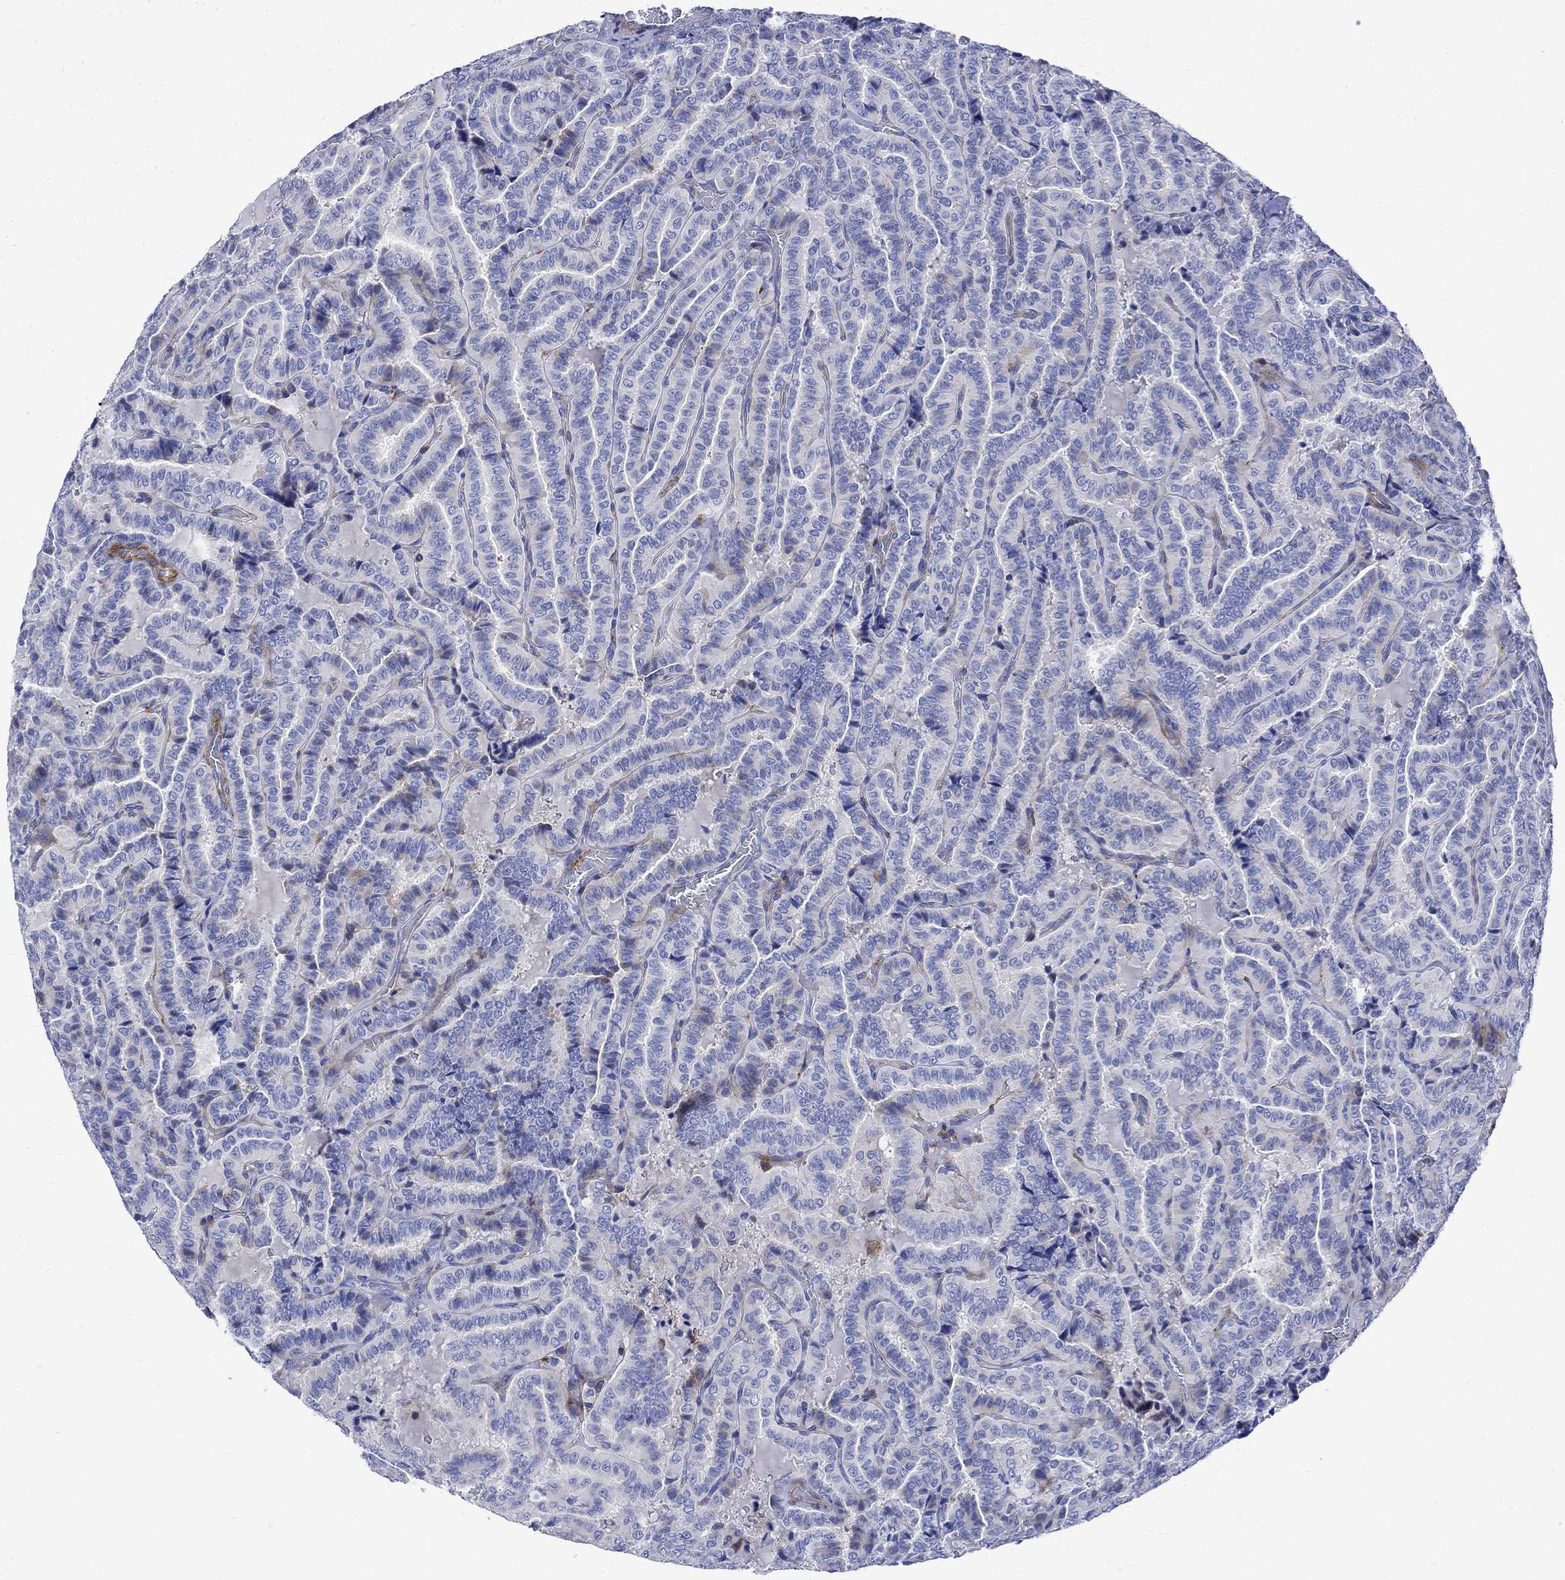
{"staining": {"intensity": "moderate", "quantity": "<25%", "location": "cytoplasmic/membranous"}, "tissue": "thyroid cancer", "cell_type": "Tumor cells", "image_type": "cancer", "snomed": [{"axis": "morphology", "description": "Papillary adenocarcinoma, NOS"}, {"axis": "topography", "description": "Thyroid gland"}], "caption": "Immunohistochemistry (IHC) of human thyroid papillary adenocarcinoma exhibits low levels of moderate cytoplasmic/membranous staining in about <25% of tumor cells.", "gene": "PARVB", "patient": {"sex": "female", "age": 39}}